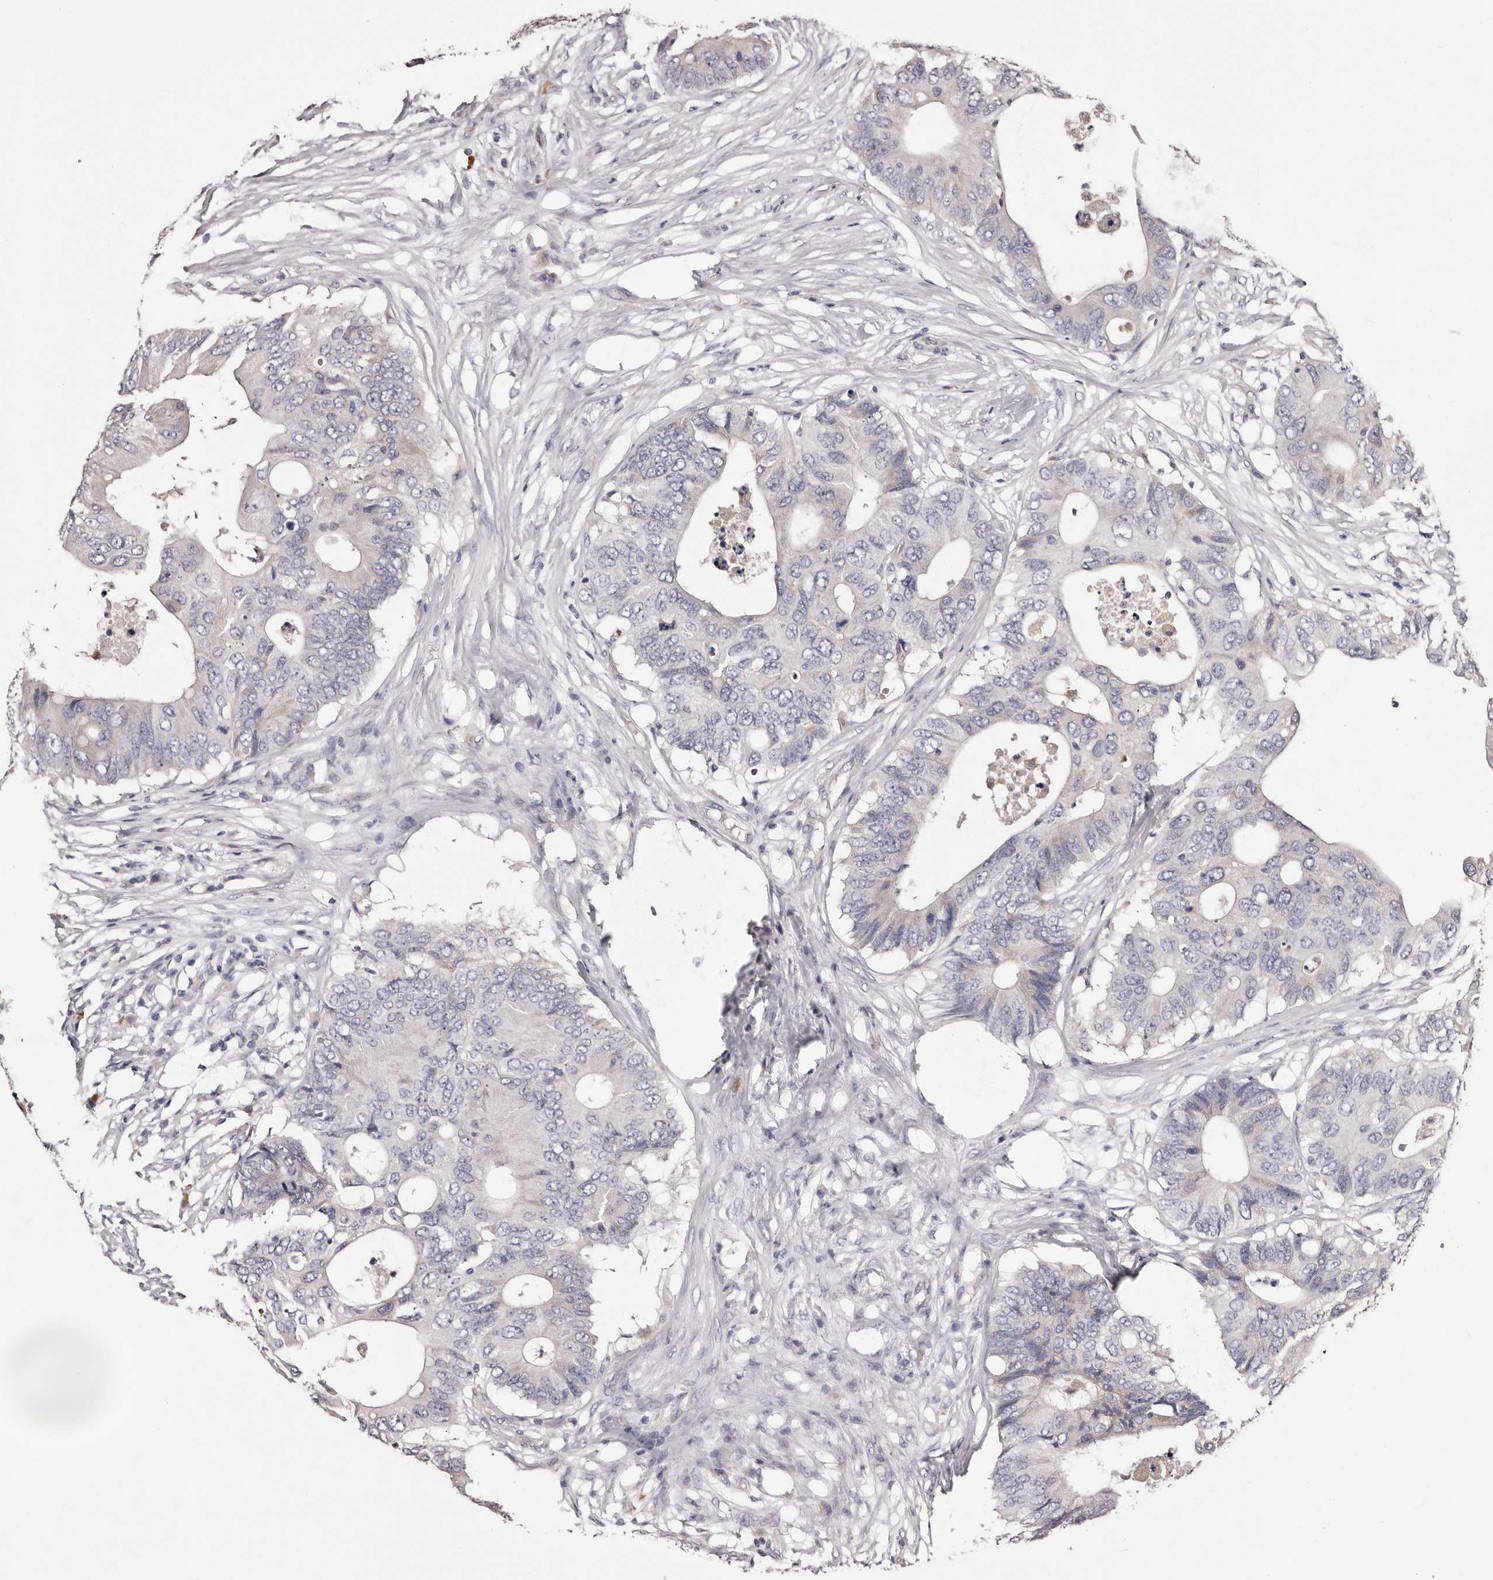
{"staining": {"intensity": "negative", "quantity": "none", "location": "none"}, "tissue": "colorectal cancer", "cell_type": "Tumor cells", "image_type": "cancer", "snomed": [{"axis": "morphology", "description": "Adenocarcinoma, NOS"}, {"axis": "topography", "description": "Colon"}], "caption": "The image shows no significant expression in tumor cells of colorectal adenocarcinoma.", "gene": "ETNK1", "patient": {"sex": "male", "age": 71}}